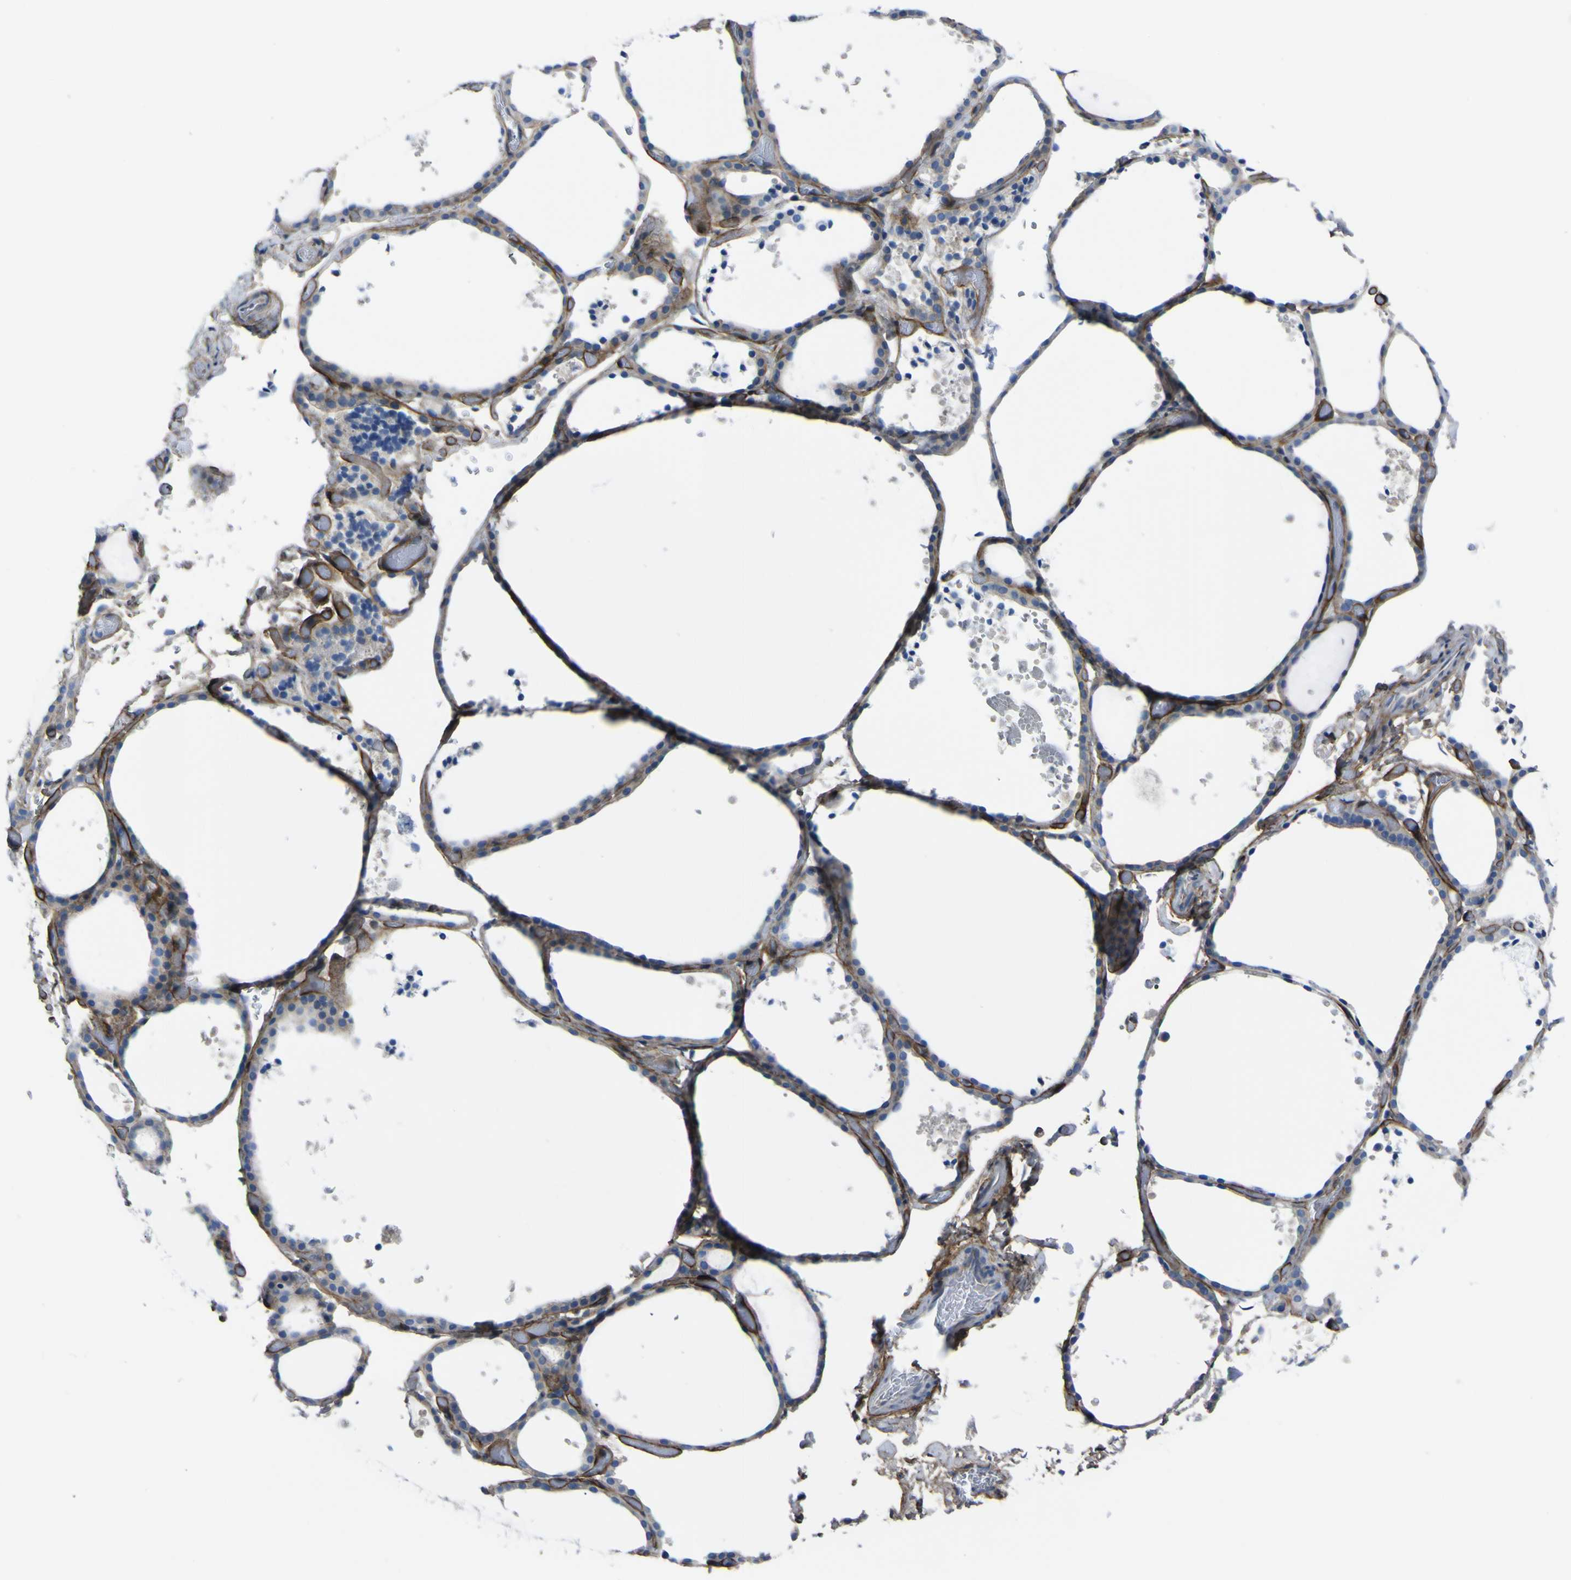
{"staining": {"intensity": "moderate", "quantity": "25%-75%", "location": "cytoplasmic/membranous"}, "tissue": "thyroid gland", "cell_type": "Glandular cells", "image_type": "normal", "snomed": [{"axis": "morphology", "description": "Normal tissue, NOS"}, {"axis": "topography", "description": "Thyroid gland"}], "caption": "Moderate cytoplasmic/membranous staining is appreciated in about 25%-75% of glandular cells in normal thyroid gland.", "gene": "LRRN1", "patient": {"sex": "female", "age": 44}}